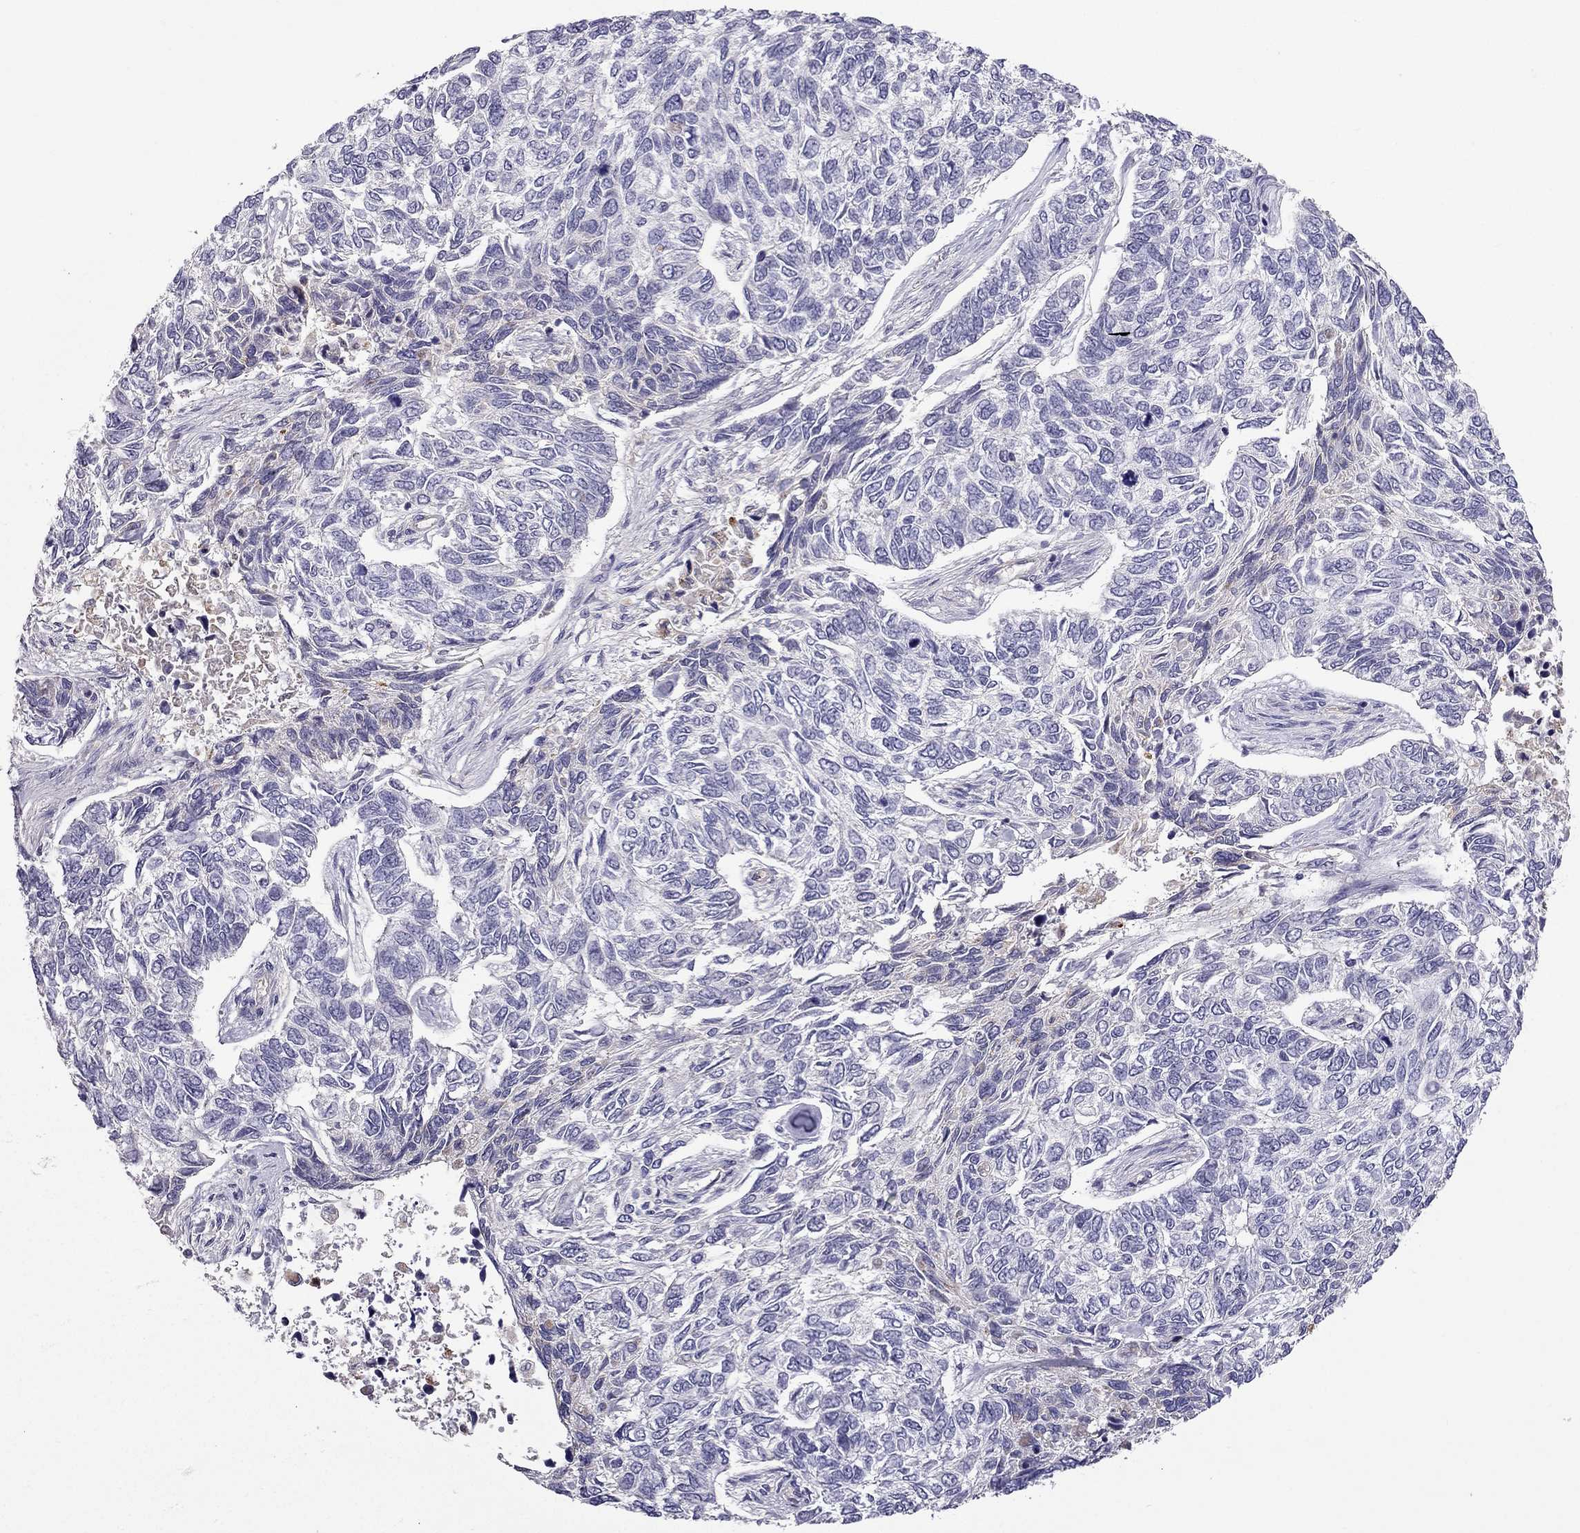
{"staining": {"intensity": "negative", "quantity": "none", "location": "none"}, "tissue": "skin cancer", "cell_type": "Tumor cells", "image_type": "cancer", "snomed": [{"axis": "morphology", "description": "Basal cell carcinoma"}, {"axis": "topography", "description": "Skin"}], "caption": "There is no significant staining in tumor cells of skin basal cell carcinoma.", "gene": "STOML3", "patient": {"sex": "female", "age": 65}}